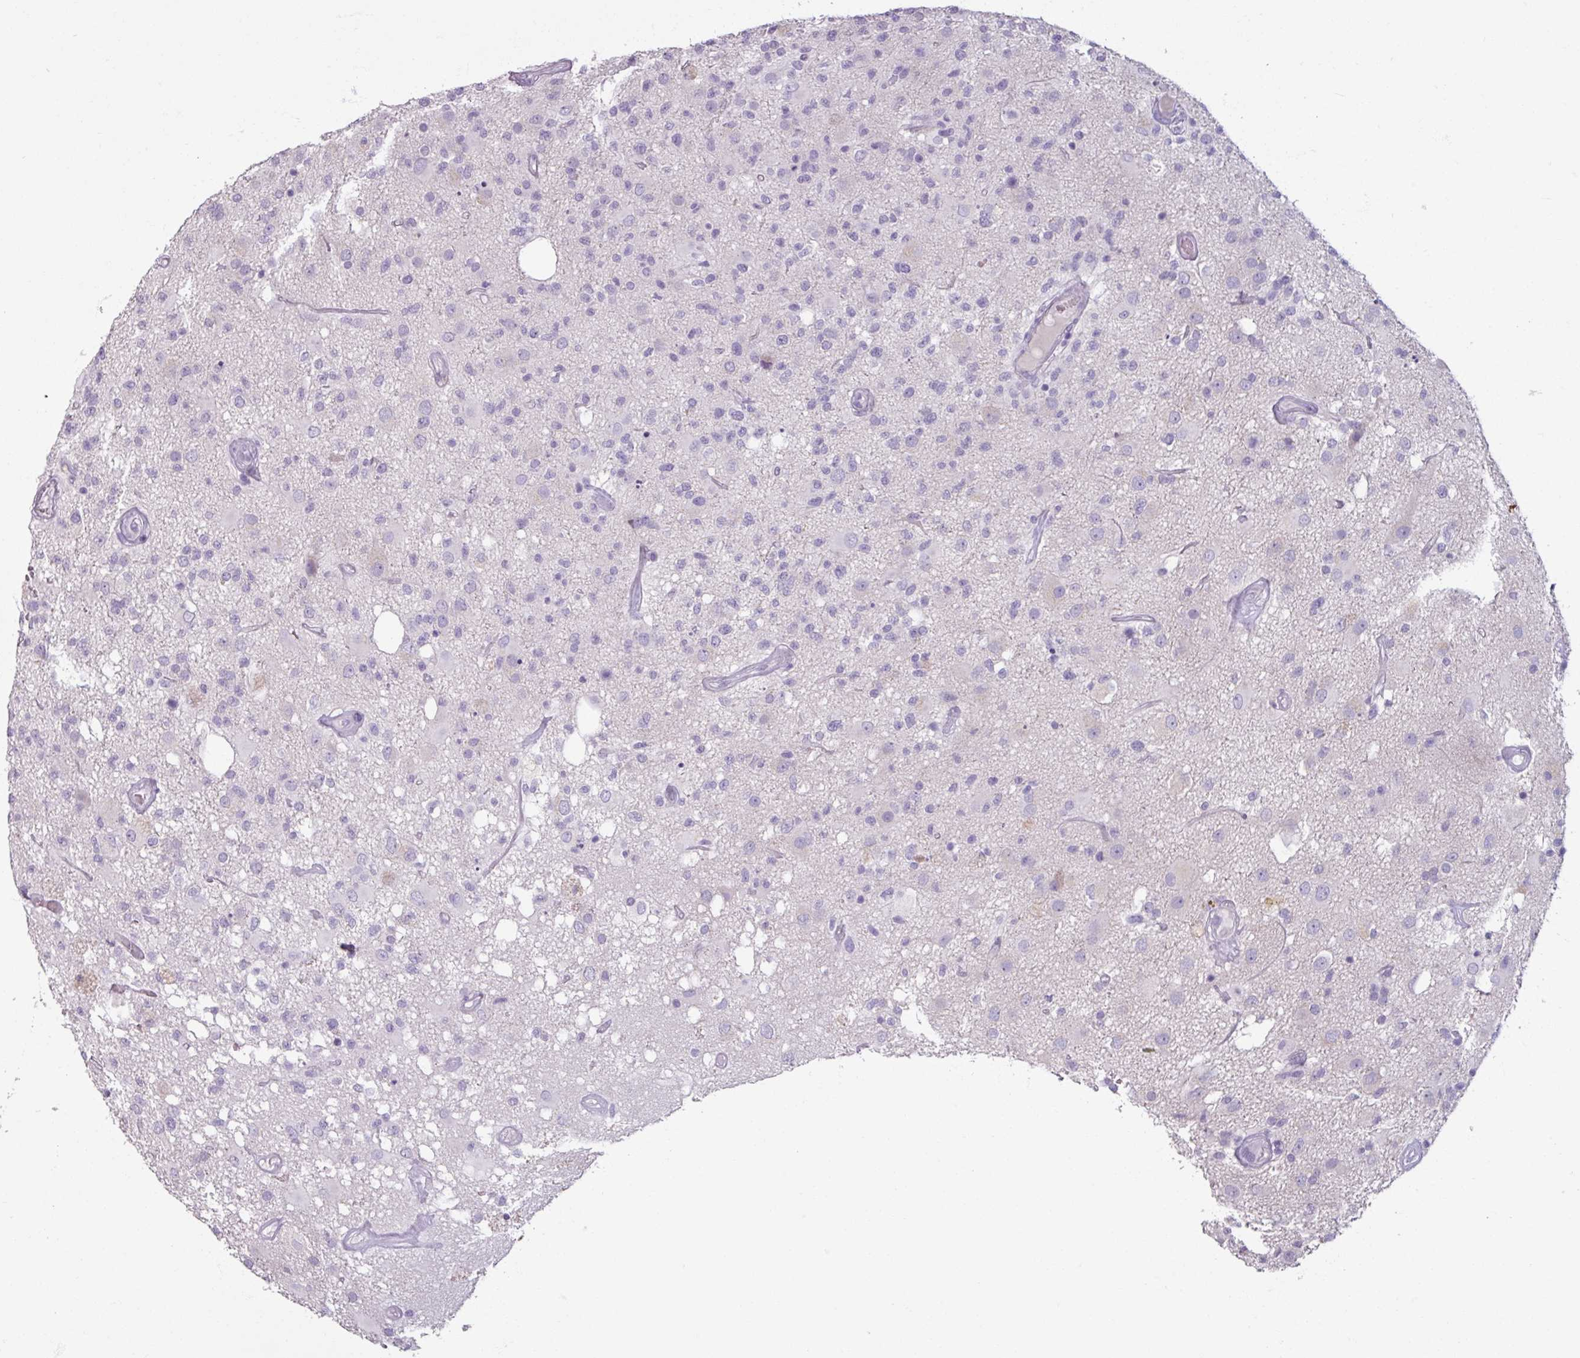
{"staining": {"intensity": "negative", "quantity": "none", "location": "none"}, "tissue": "glioma", "cell_type": "Tumor cells", "image_type": "cancer", "snomed": [{"axis": "morphology", "description": "Glioma, malignant, High grade"}, {"axis": "morphology", "description": "Glioblastoma, NOS"}, {"axis": "topography", "description": "Brain"}], "caption": "DAB immunohistochemical staining of human high-grade glioma (malignant) displays no significant staining in tumor cells.", "gene": "SLC27A5", "patient": {"sex": "male", "age": 60}}